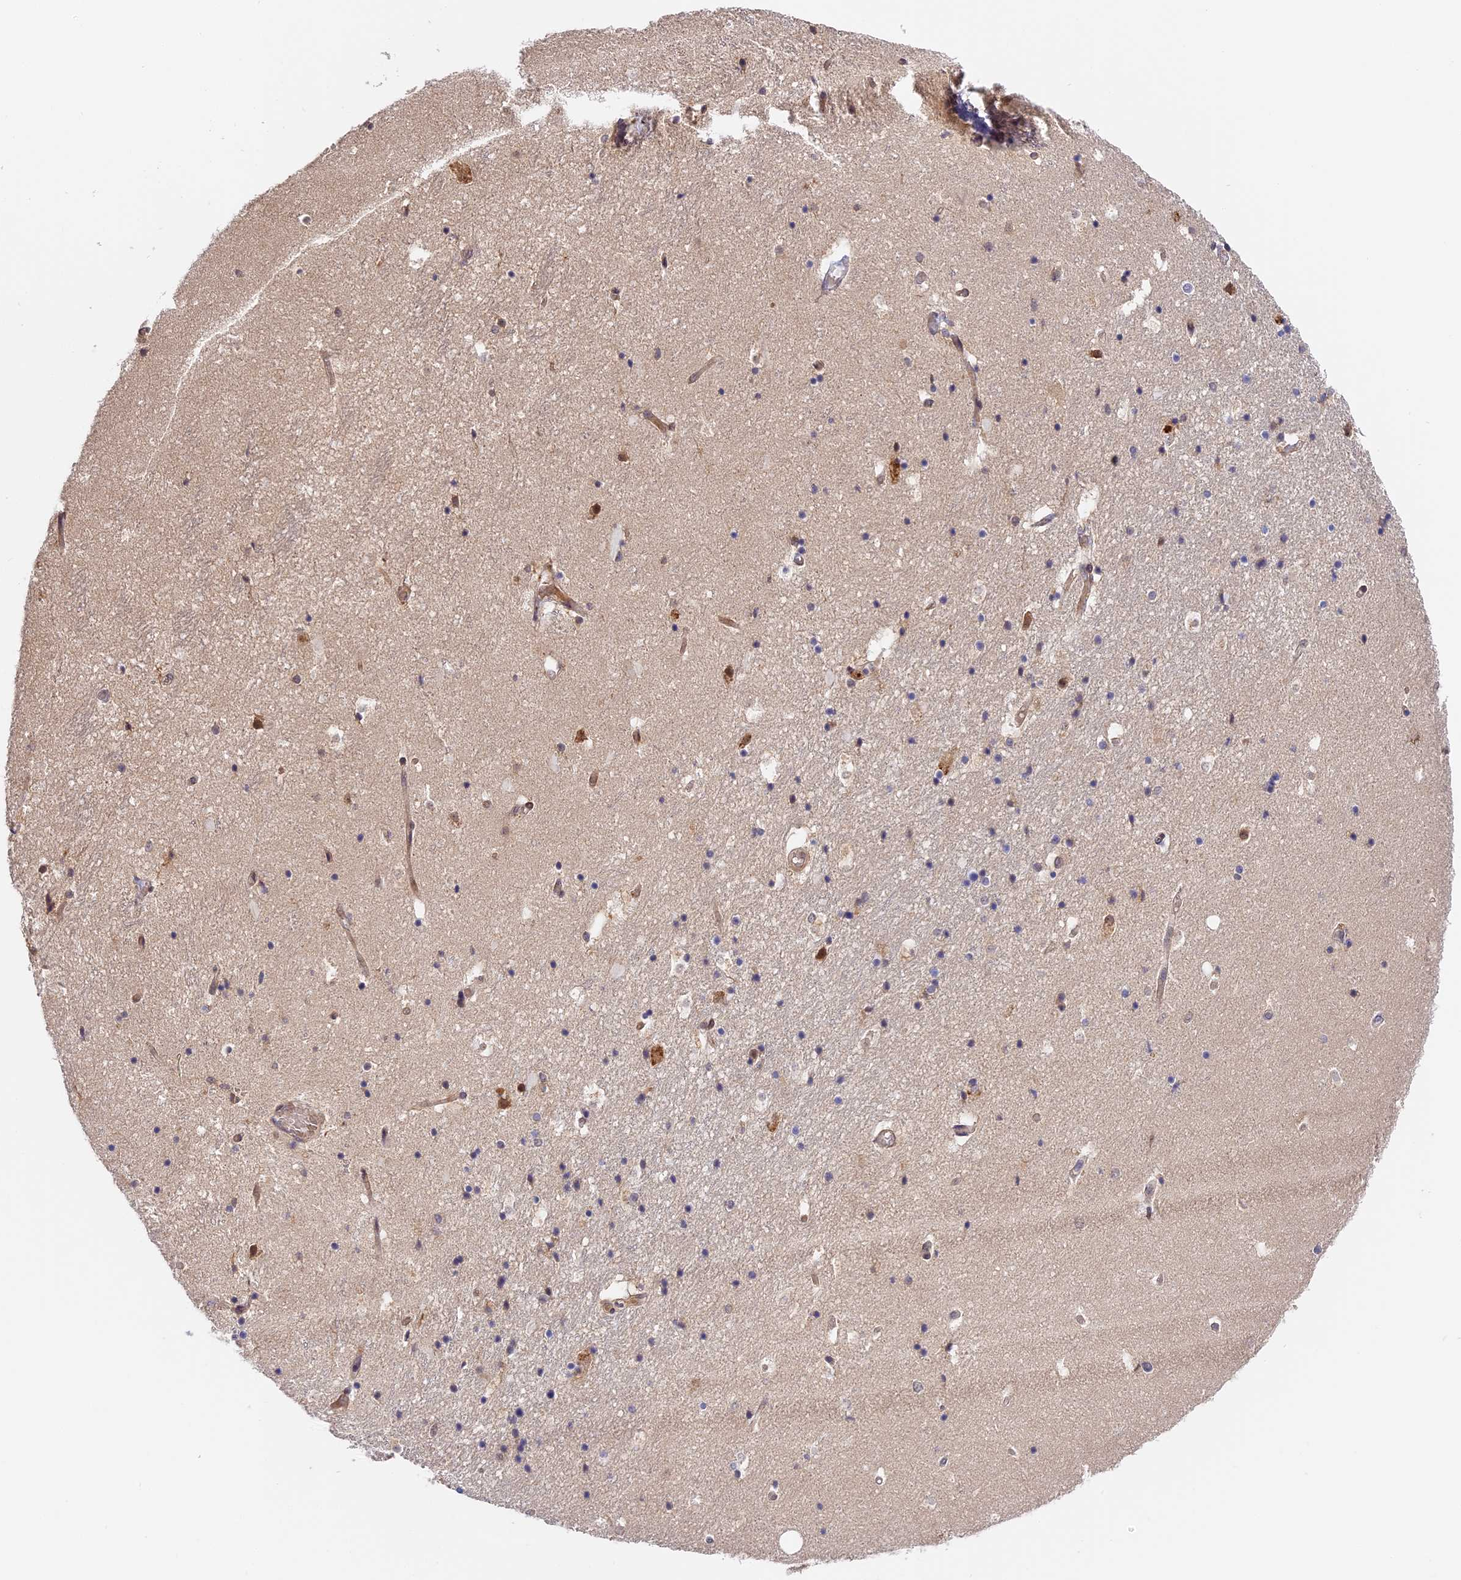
{"staining": {"intensity": "negative", "quantity": "none", "location": "none"}, "tissue": "hippocampus", "cell_type": "Glial cells", "image_type": "normal", "snomed": [{"axis": "morphology", "description": "Normal tissue, NOS"}, {"axis": "topography", "description": "Hippocampus"}], "caption": "Hippocampus stained for a protein using immunohistochemistry exhibits no staining glial cells.", "gene": "IMPACT", "patient": {"sex": "female", "age": 52}}